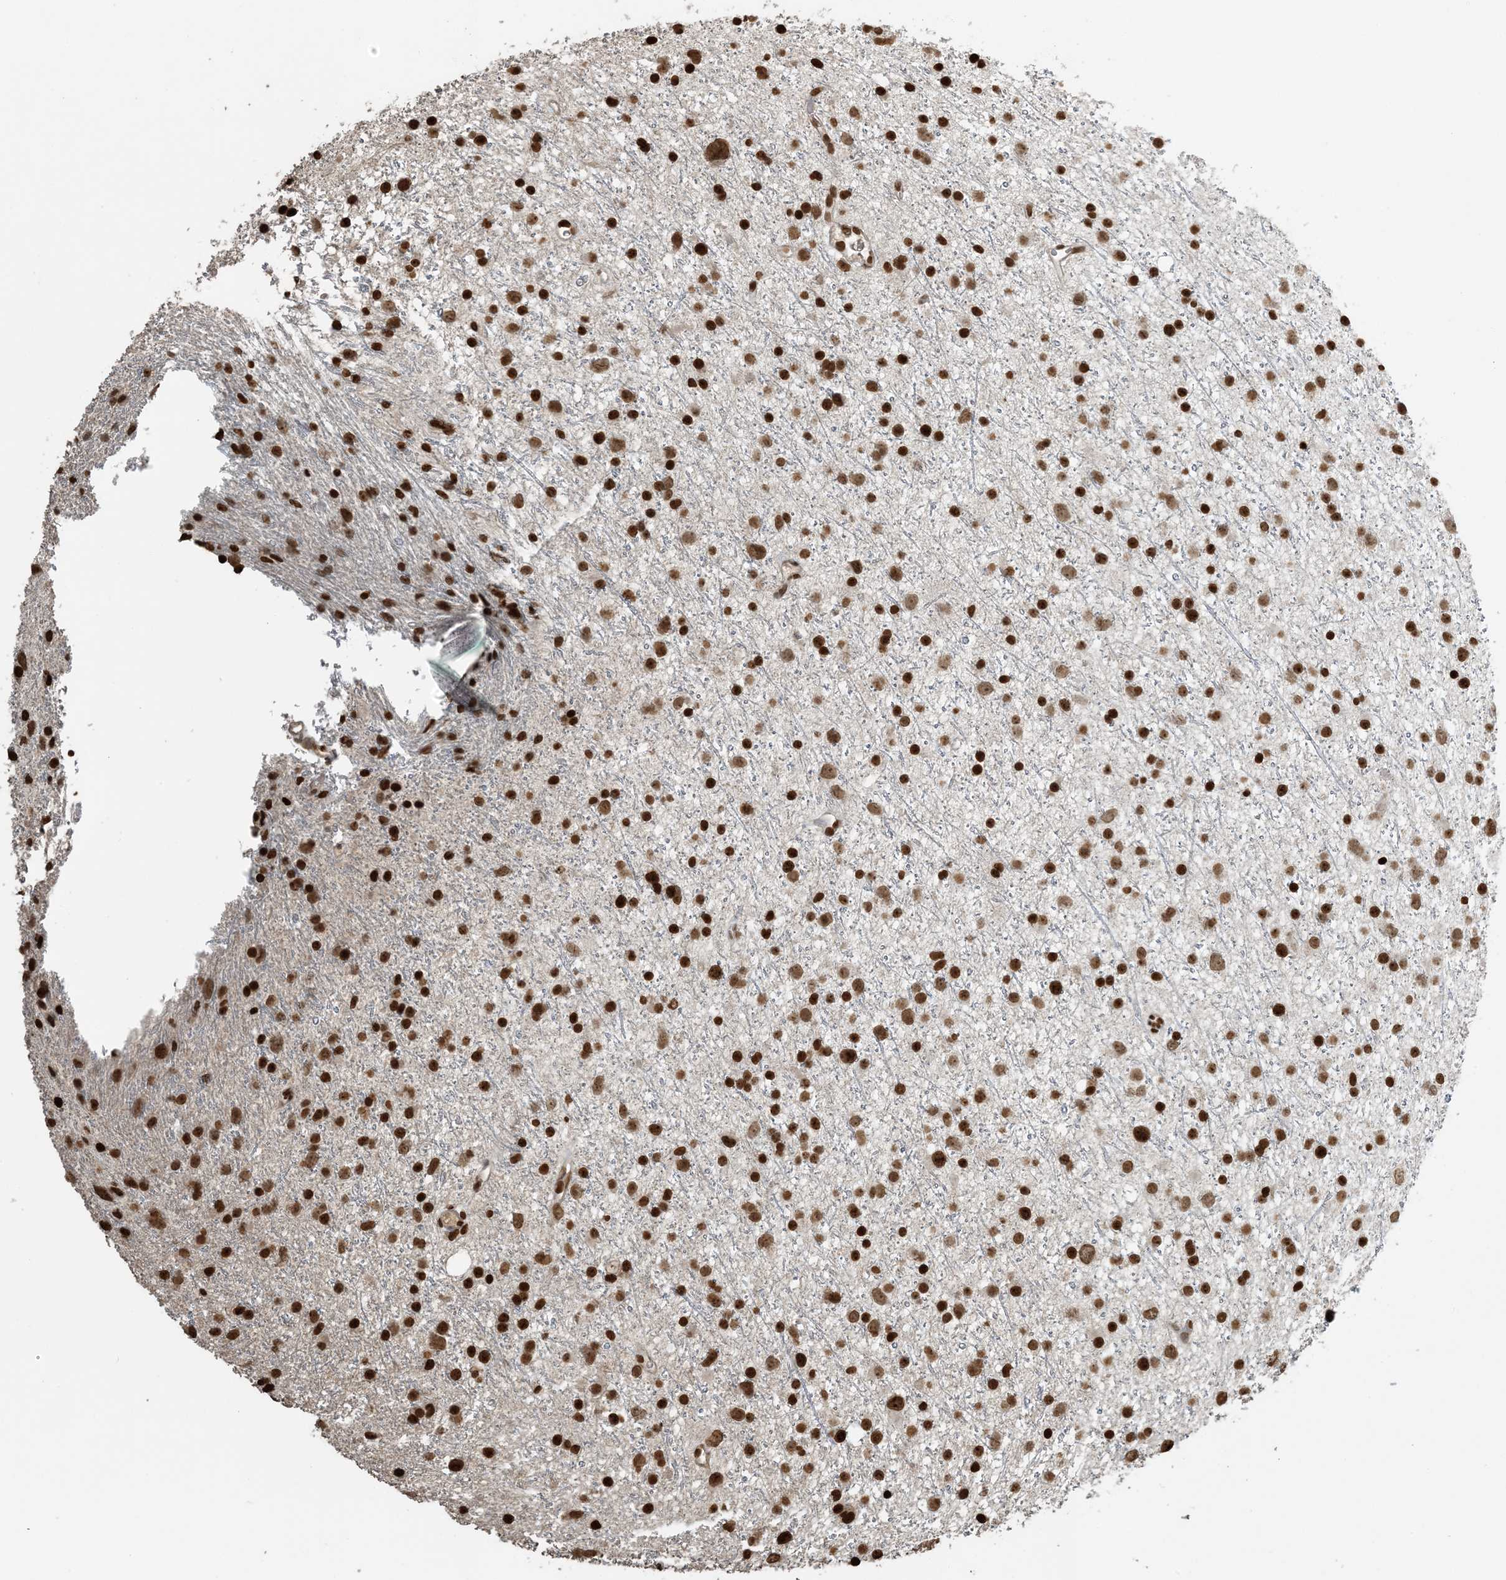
{"staining": {"intensity": "strong", "quantity": ">75%", "location": "nuclear"}, "tissue": "glioma", "cell_type": "Tumor cells", "image_type": "cancer", "snomed": [{"axis": "morphology", "description": "Glioma, malignant, Low grade"}, {"axis": "topography", "description": "Cerebral cortex"}], "caption": "The micrograph exhibits immunohistochemical staining of glioma. There is strong nuclear staining is identified in approximately >75% of tumor cells.", "gene": "H3-3B", "patient": {"sex": "female", "age": 39}}